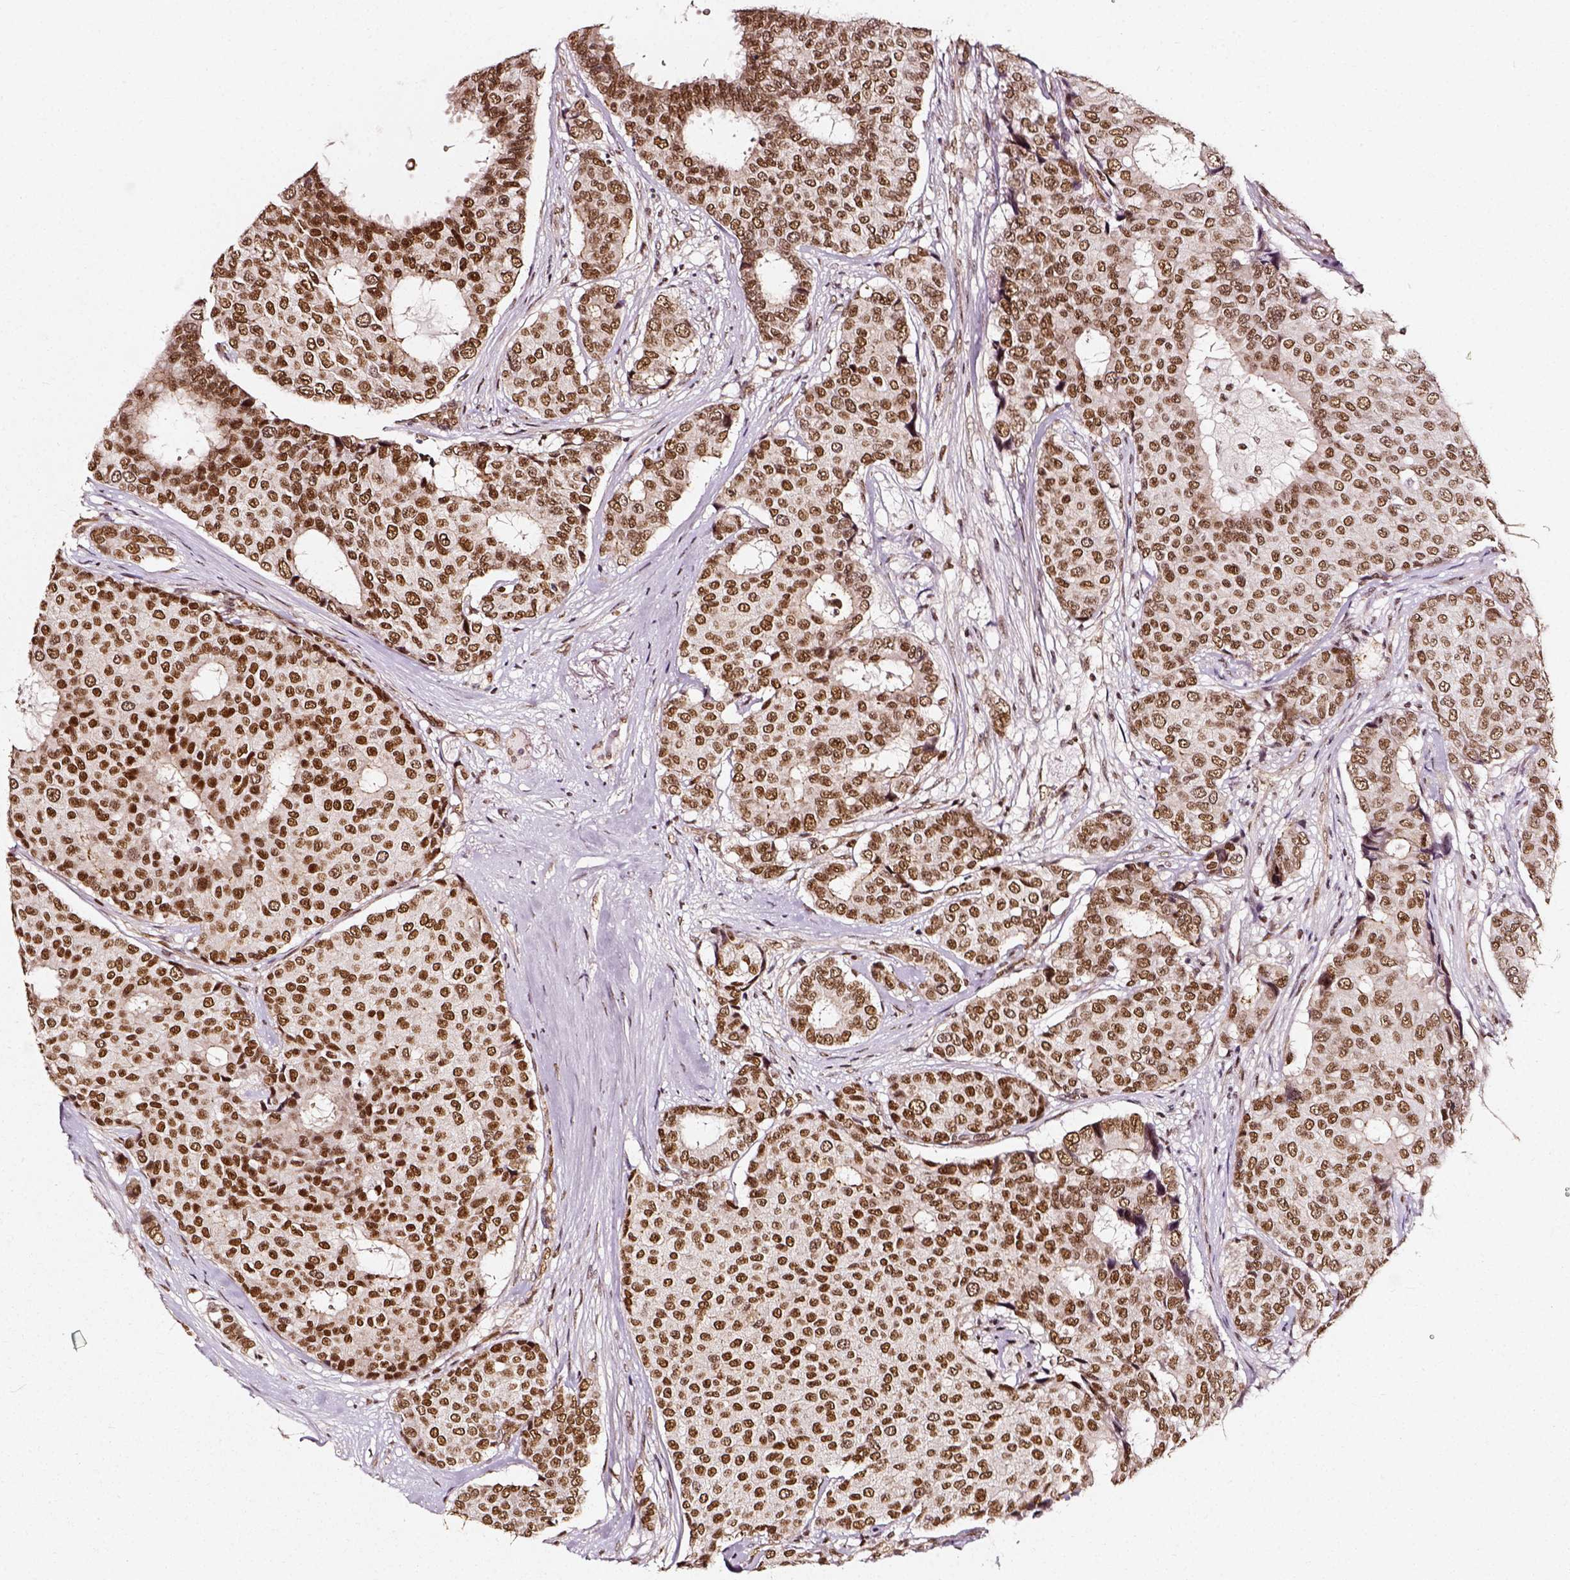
{"staining": {"intensity": "moderate", "quantity": ">75%", "location": "nuclear"}, "tissue": "breast cancer", "cell_type": "Tumor cells", "image_type": "cancer", "snomed": [{"axis": "morphology", "description": "Duct carcinoma"}, {"axis": "topography", "description": "Breast"}], "caption": "Moderate nuclear expression for a protein is appreciated in approximately >75% of tumor cells of breast infiltrating ductal carcinoma using immunohistochemistry.", "gene": "NACC1", "patient": {"sex": "female", "age": 75}}